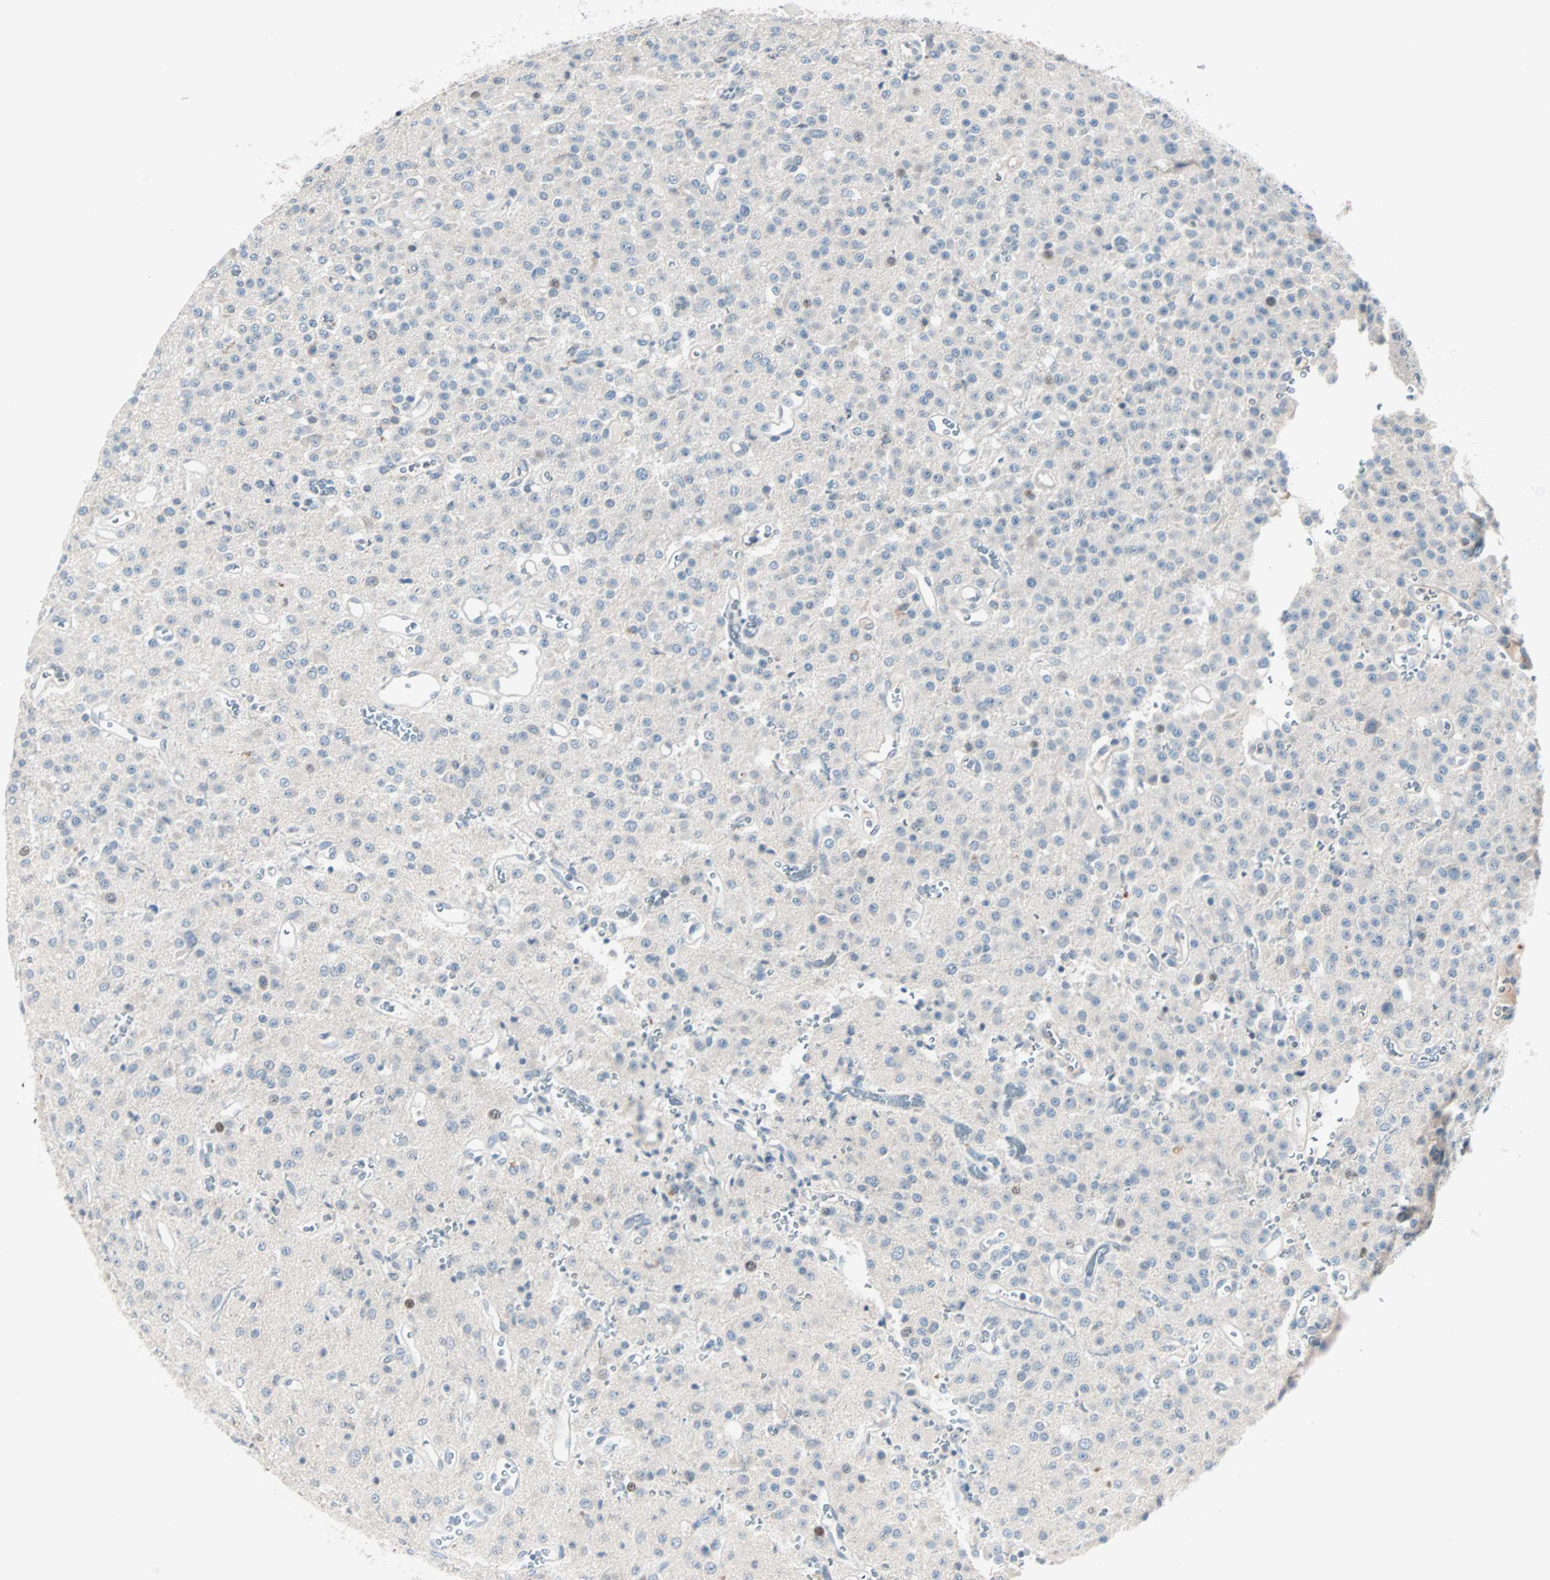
{"staining": {"intensity": "negative", "quantity": "none", "location": "none"}, "tissue": "glioma", "cell_type": "Tumor cells", "image_type": "cancer", "snomed": [{"axis": "morphology", "description": "Glioma, malignant, Low grade"}, {"axis": "topography", "description": "Brain"}], "caption": "Tumor cells are negative for protein expression in human low-grade glioma (malignant).", "gene": "CCNE2", "patient": {"sex": "male", "age": 38}}